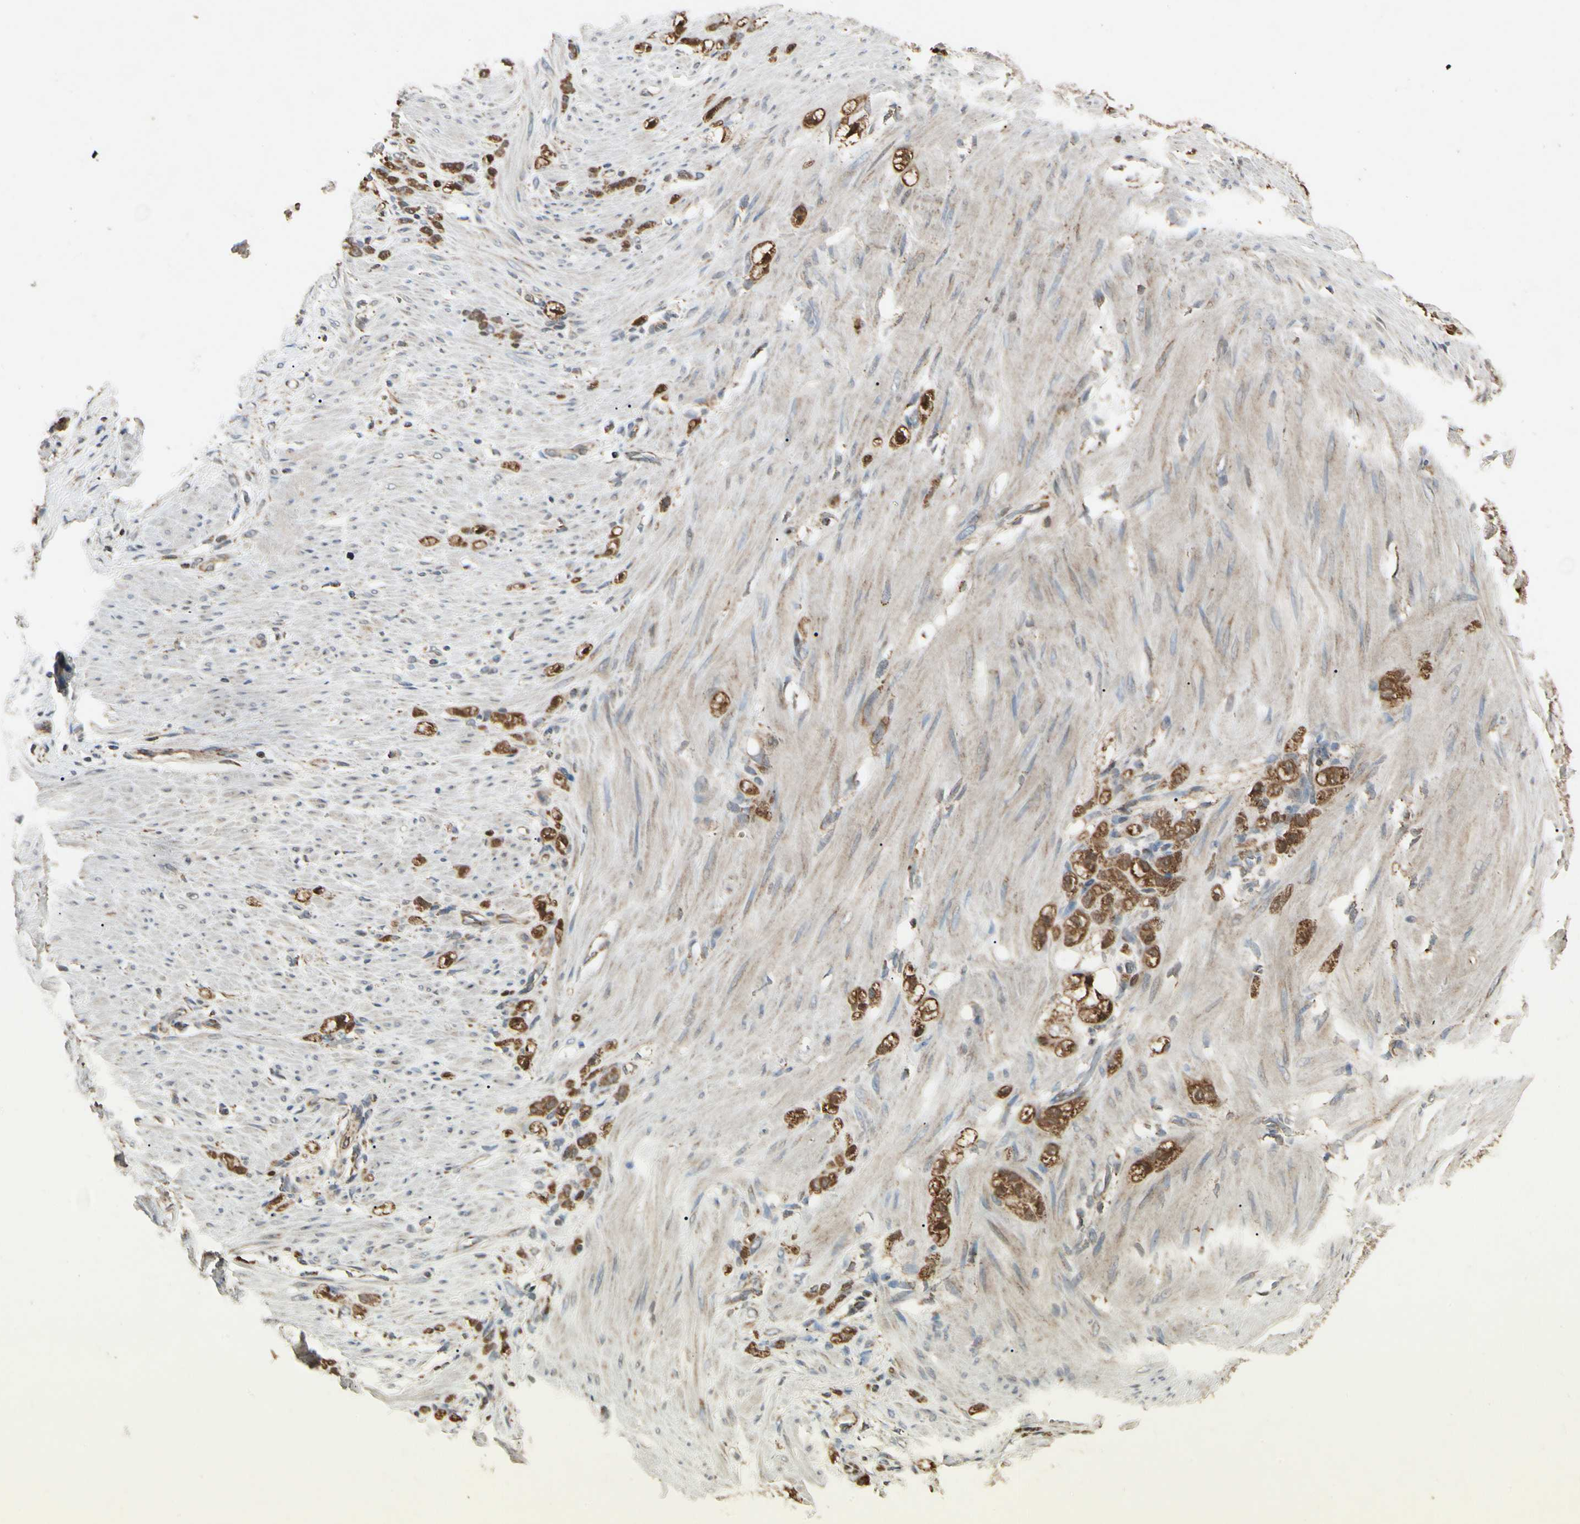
{"staining": {"intensity": "moderate", "quantity": ">75%", "location": "cytoplasmic/membranous,nuclear"}, "tissue": "stomach cancer", "cell_type": "Tumor cells", "image_type": "cancer", "snomed": [{"axis": "morphology", "description": "Adenocarcinoma, NOS"}, {"axis": "topography", "description": "Stomach"}], "caption": "Brown immunohistochemical staining in stomach adenocarcinoma exhibits moderate cytoplasmic/membranous and nuclear positivity in about >75% of tumor cells.", "gene": "PRDX5", "patient": {"sex": "male", "age": 82}}